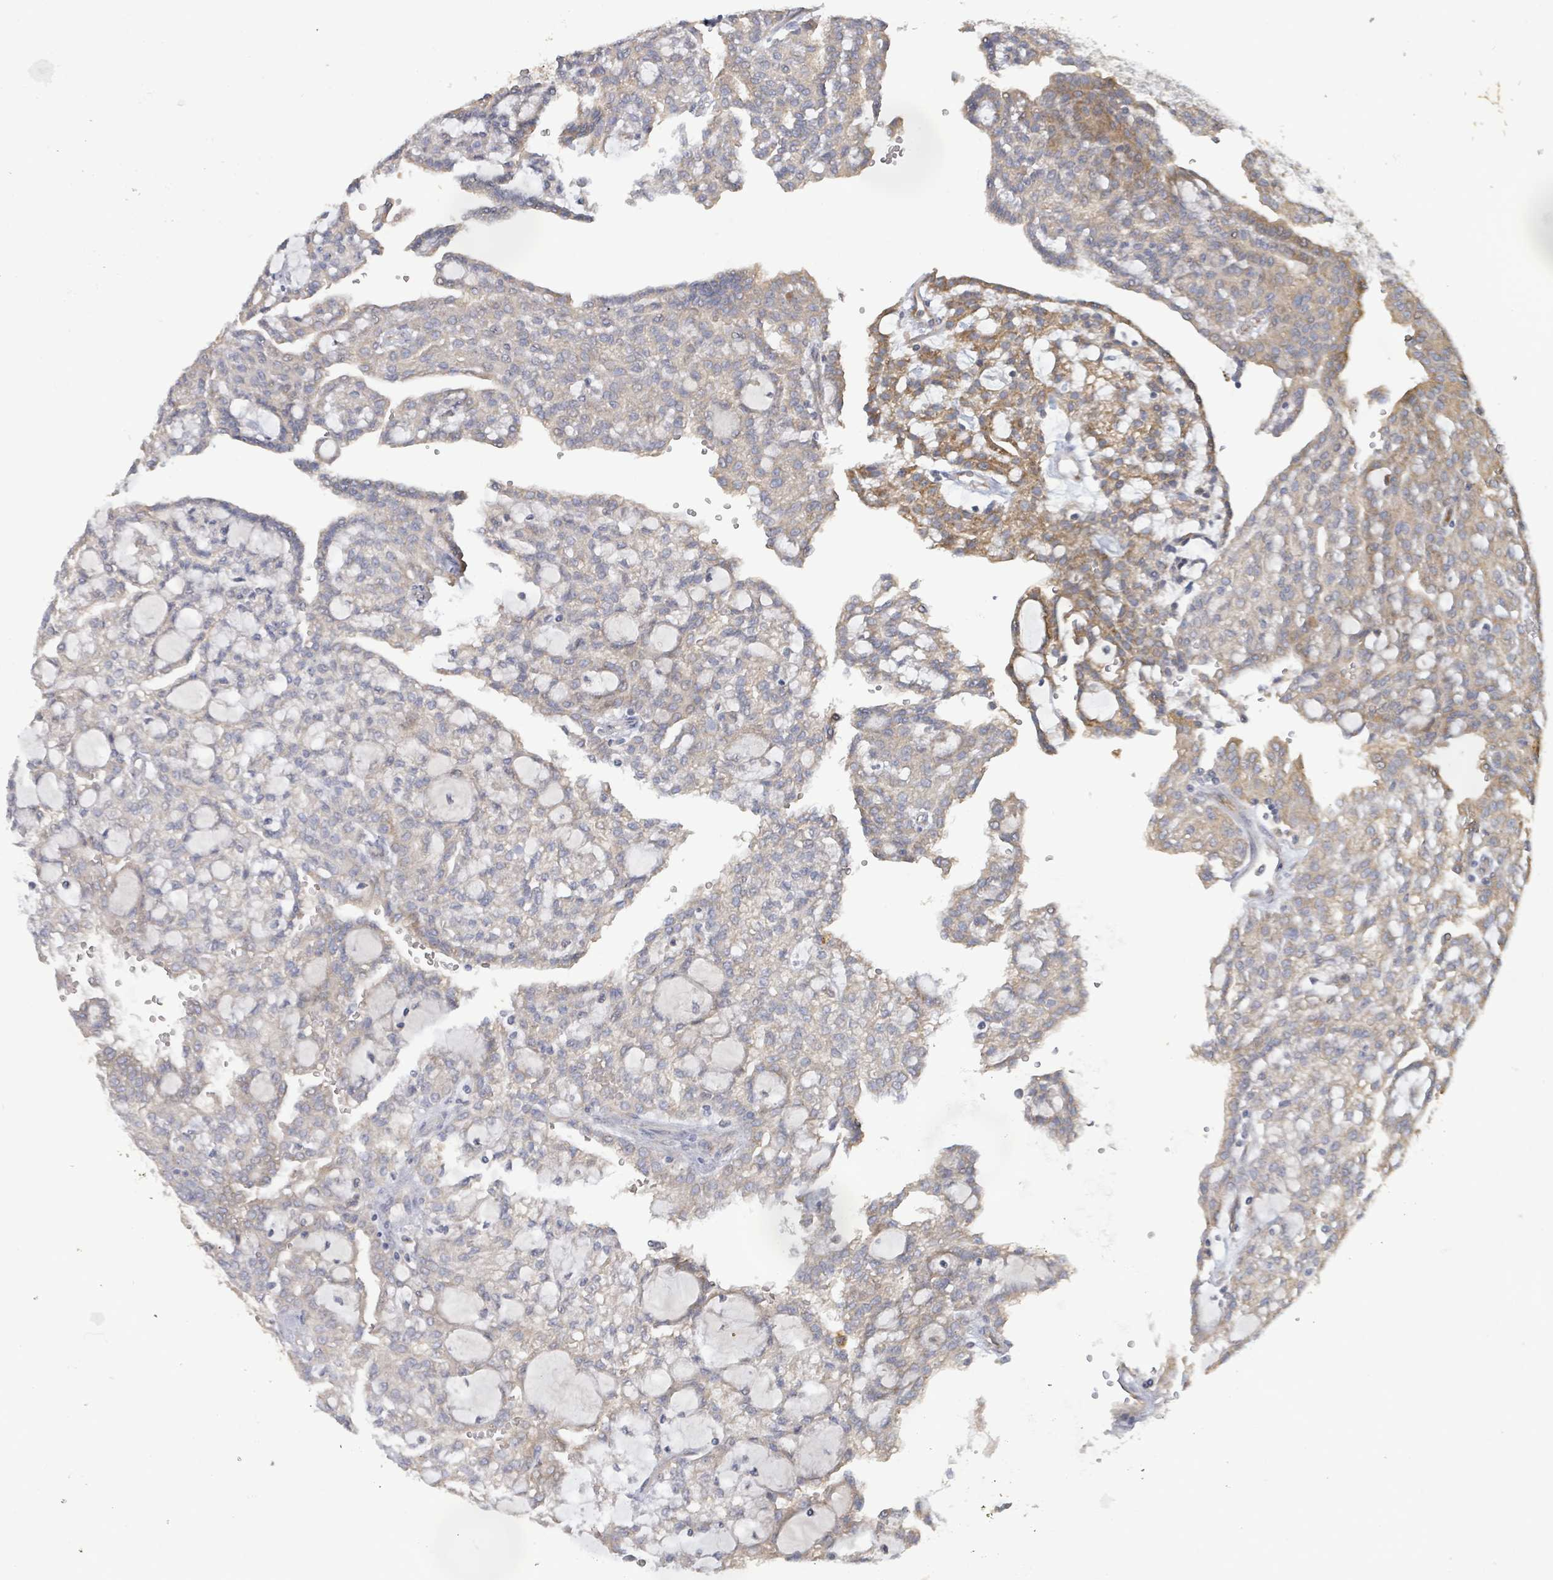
{"staining": {"intensity": "moderate", "quantity": "25%-75%", "location": "cytoplasmic/membranous"}, "tissue": "renal cancer", "cell_type": "Tumor cells", "image_type": "cancer", "snomed": [{"axis": "morphology", "description": "Adenocarcinoma, NOS"}, {"axis": "topography", "description": "Kidney"}], "caption": "Human renal cancer stained with a brown dye shows moderate cytoplasmic/membranous positive staining in approximately 25%-75% of tumor cells.", "gene": "KCNS2", "patient": {"sex": "male", "age": 63}}